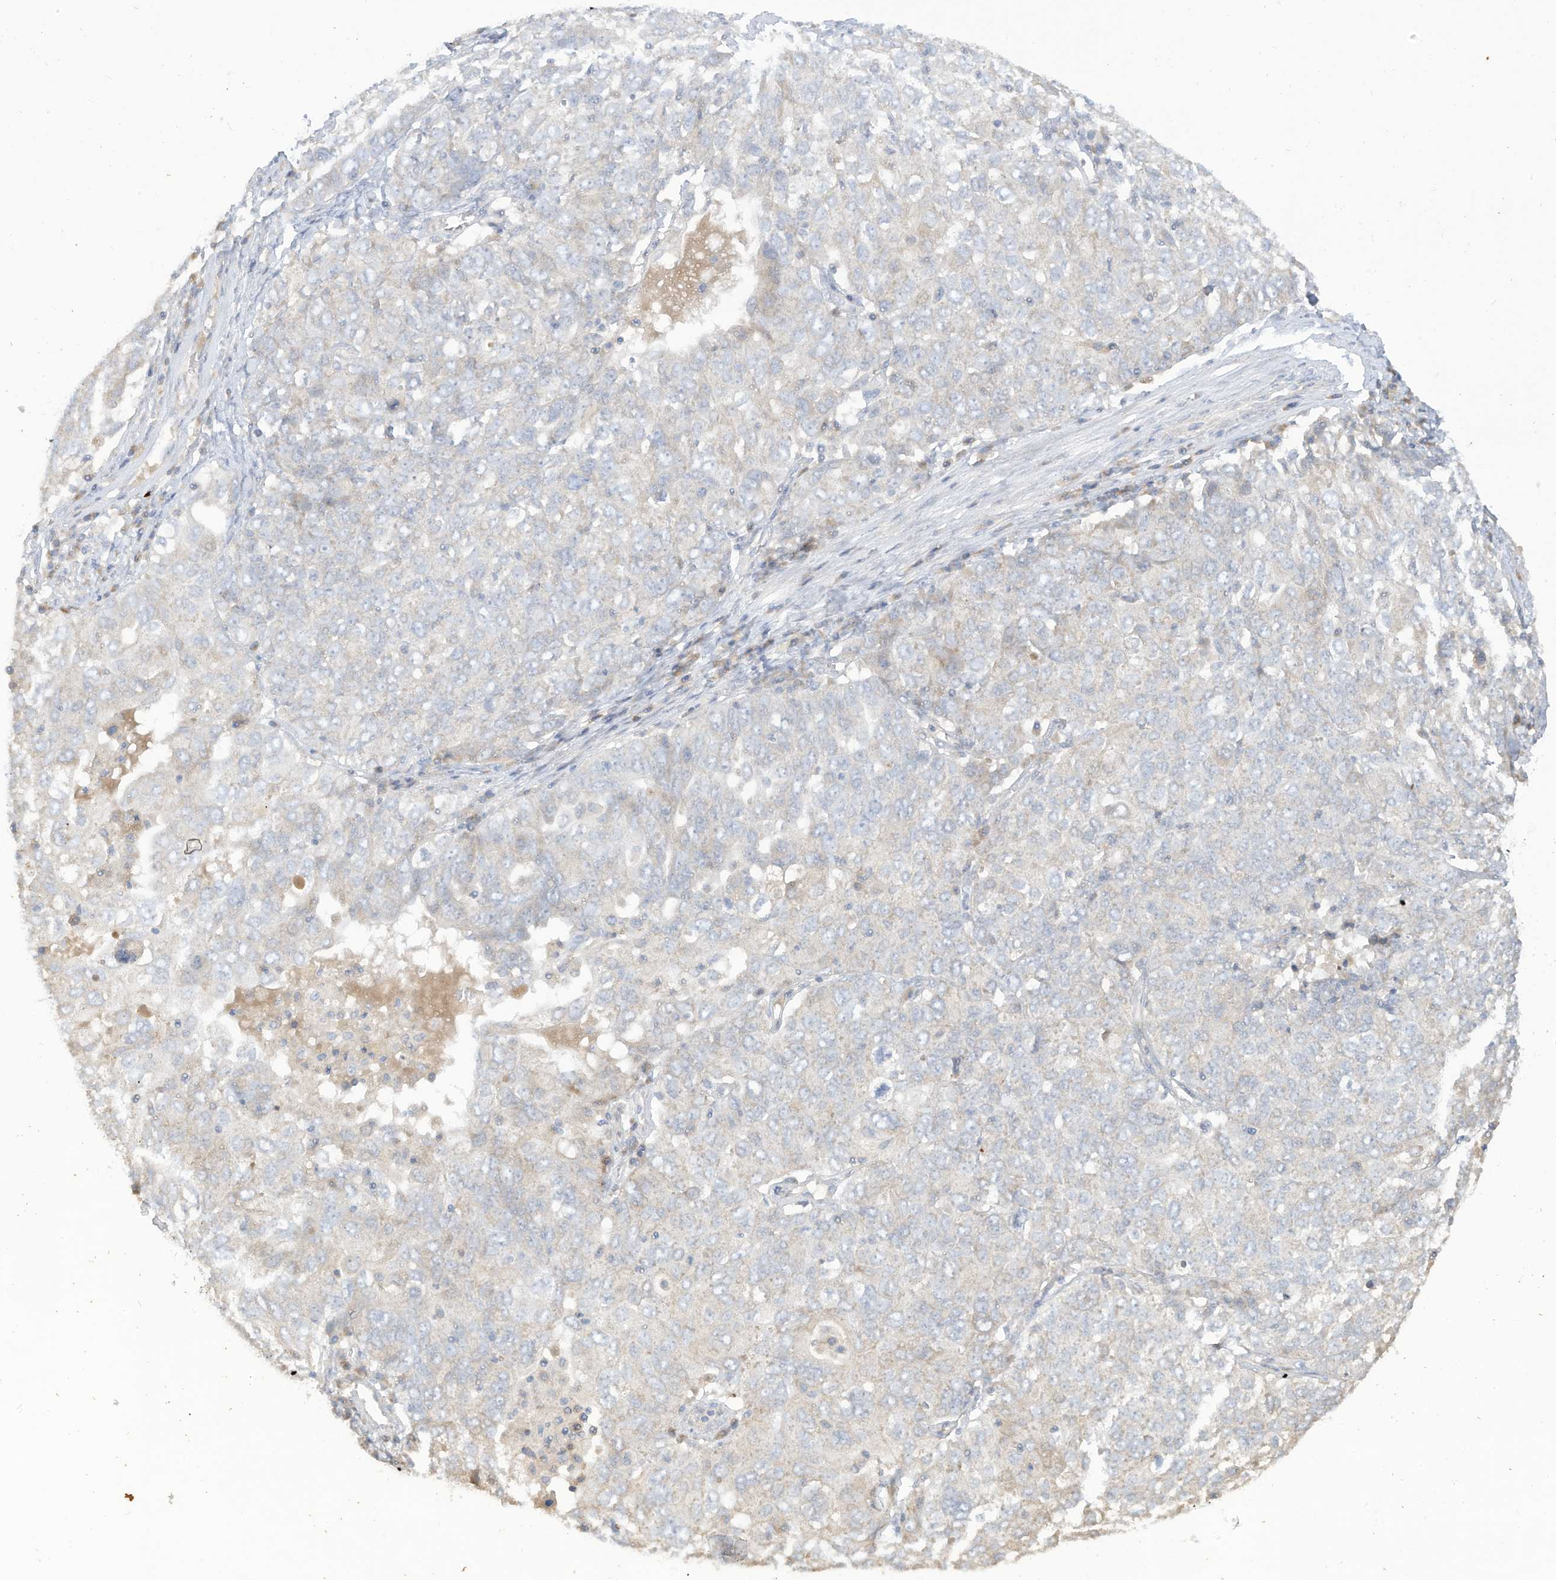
{"staining": {"intensity": "negative", "quantity": "none", "location": "none"}, "tissue": "ovarian cancer", "cell_type": "Tumor cells", "image_type": "cancer", "snomed": [{"axis": "morphology", "description": "Carcinoma, endometroid"}, {"axis": "topography", "description": "Ovary"}], "caption": "An immunohistochemistry micrograph of ovarian endometroid carcinoma is shown. There is no staining in tumor cells of ovarian endometroid carcinoma. (DAB (3,3'-diaminobenzidine) IHC visualized using brightfield microscopy, high magnification).", "gene": "LRRN2", "patient": {"sex": "female", "age": 62}}